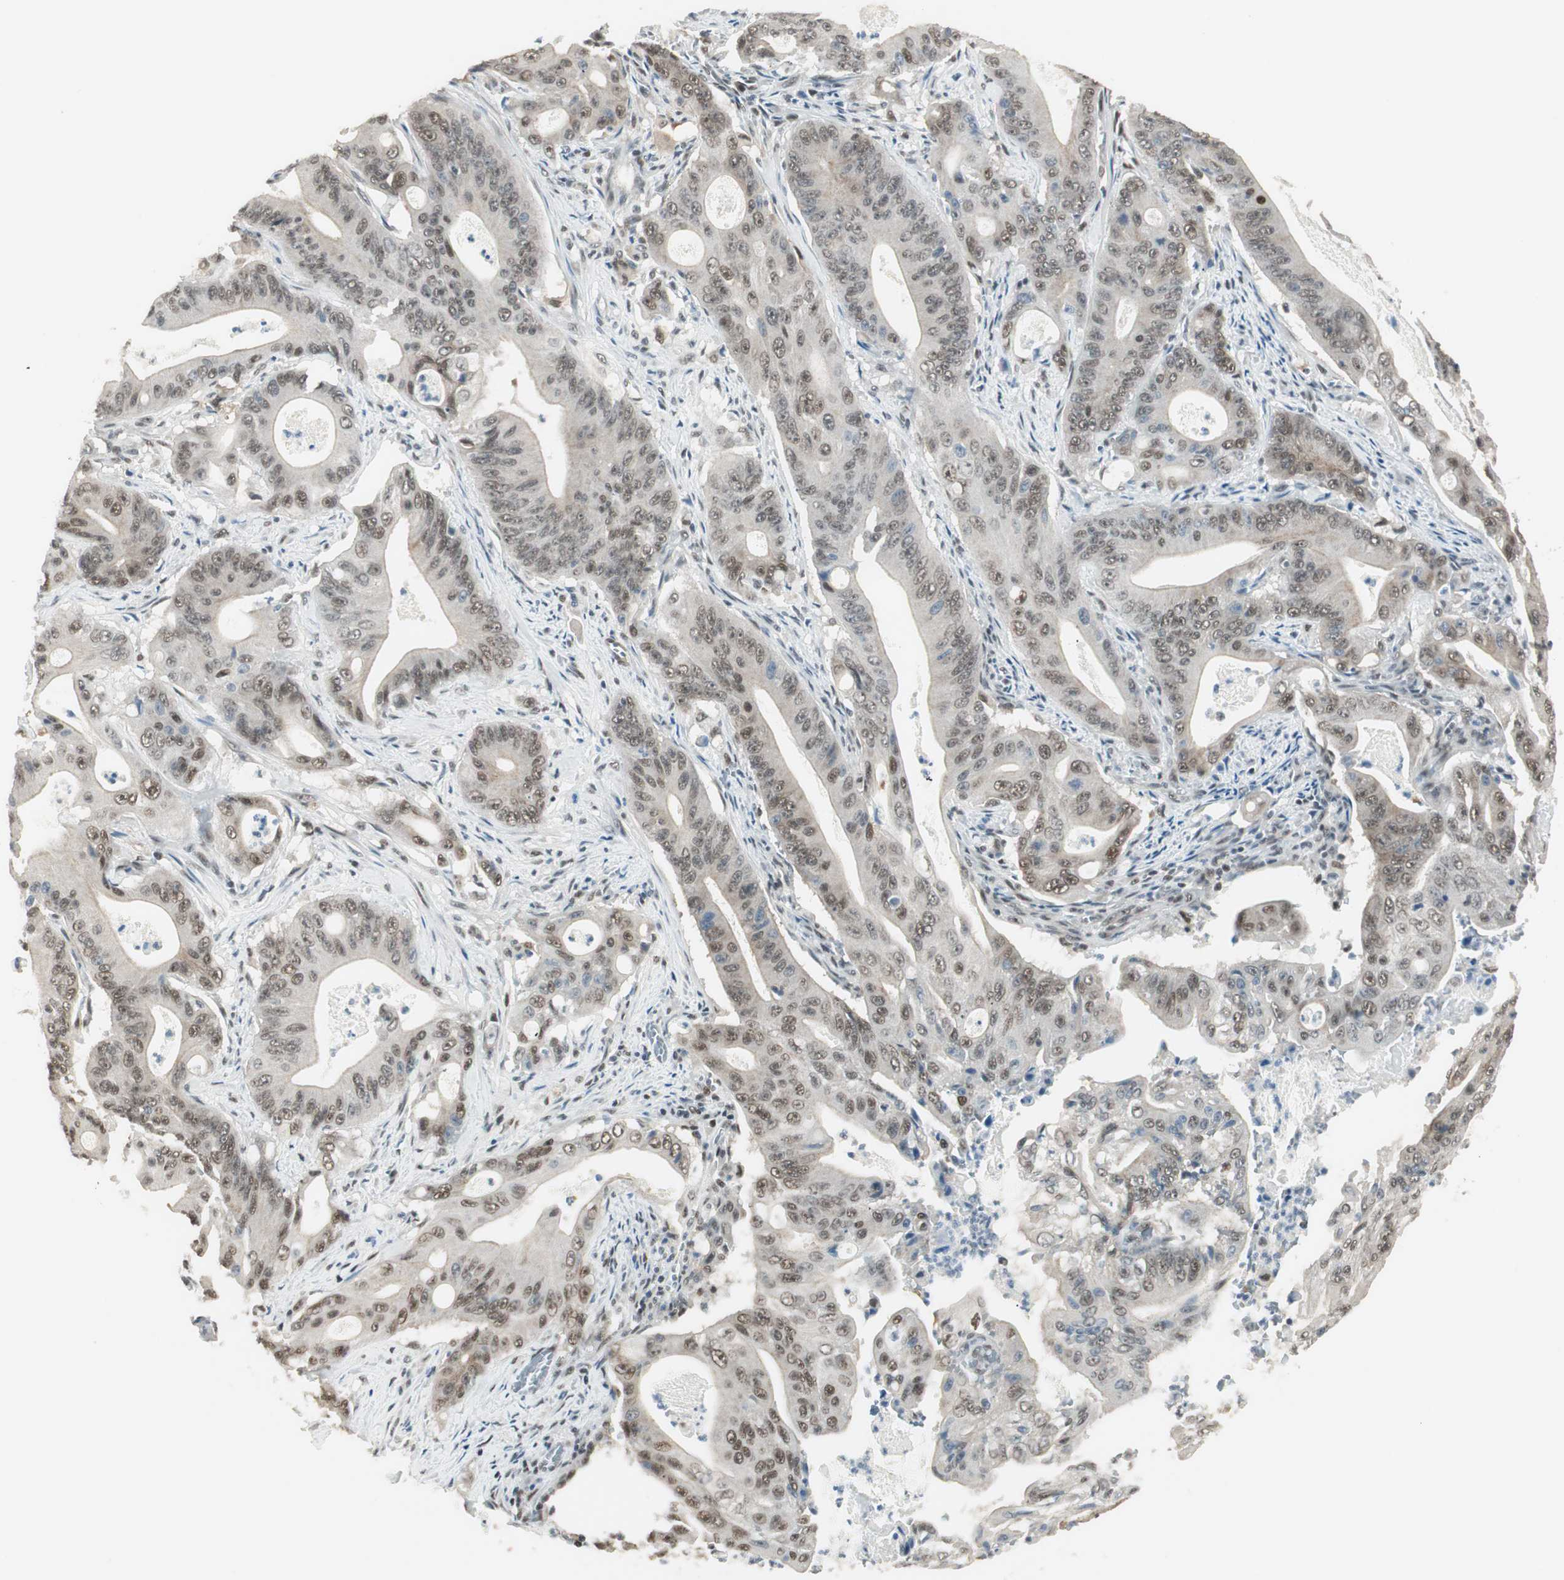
{"staining": {"intensity": "moderate", "quantity": ">75%", "location": "nuclear"}, "tissue": "pancreatic cancer", "cell_type": "Tumor cells", "image_type": "cancer", "snomed": [{"axis": "morphology", "description": "Normal tissue, NOS"}, {"axis": "topography", "description": "Lymph node"}], "caption": "A photomicrograph showing moderate nuclear staining in about >75% of tumor cells in pancreatic cancer, as visualized by brown immunohistochemical staining.", "gene": "ZBTB17", "patient": {"sex": "male", "age": 62}}